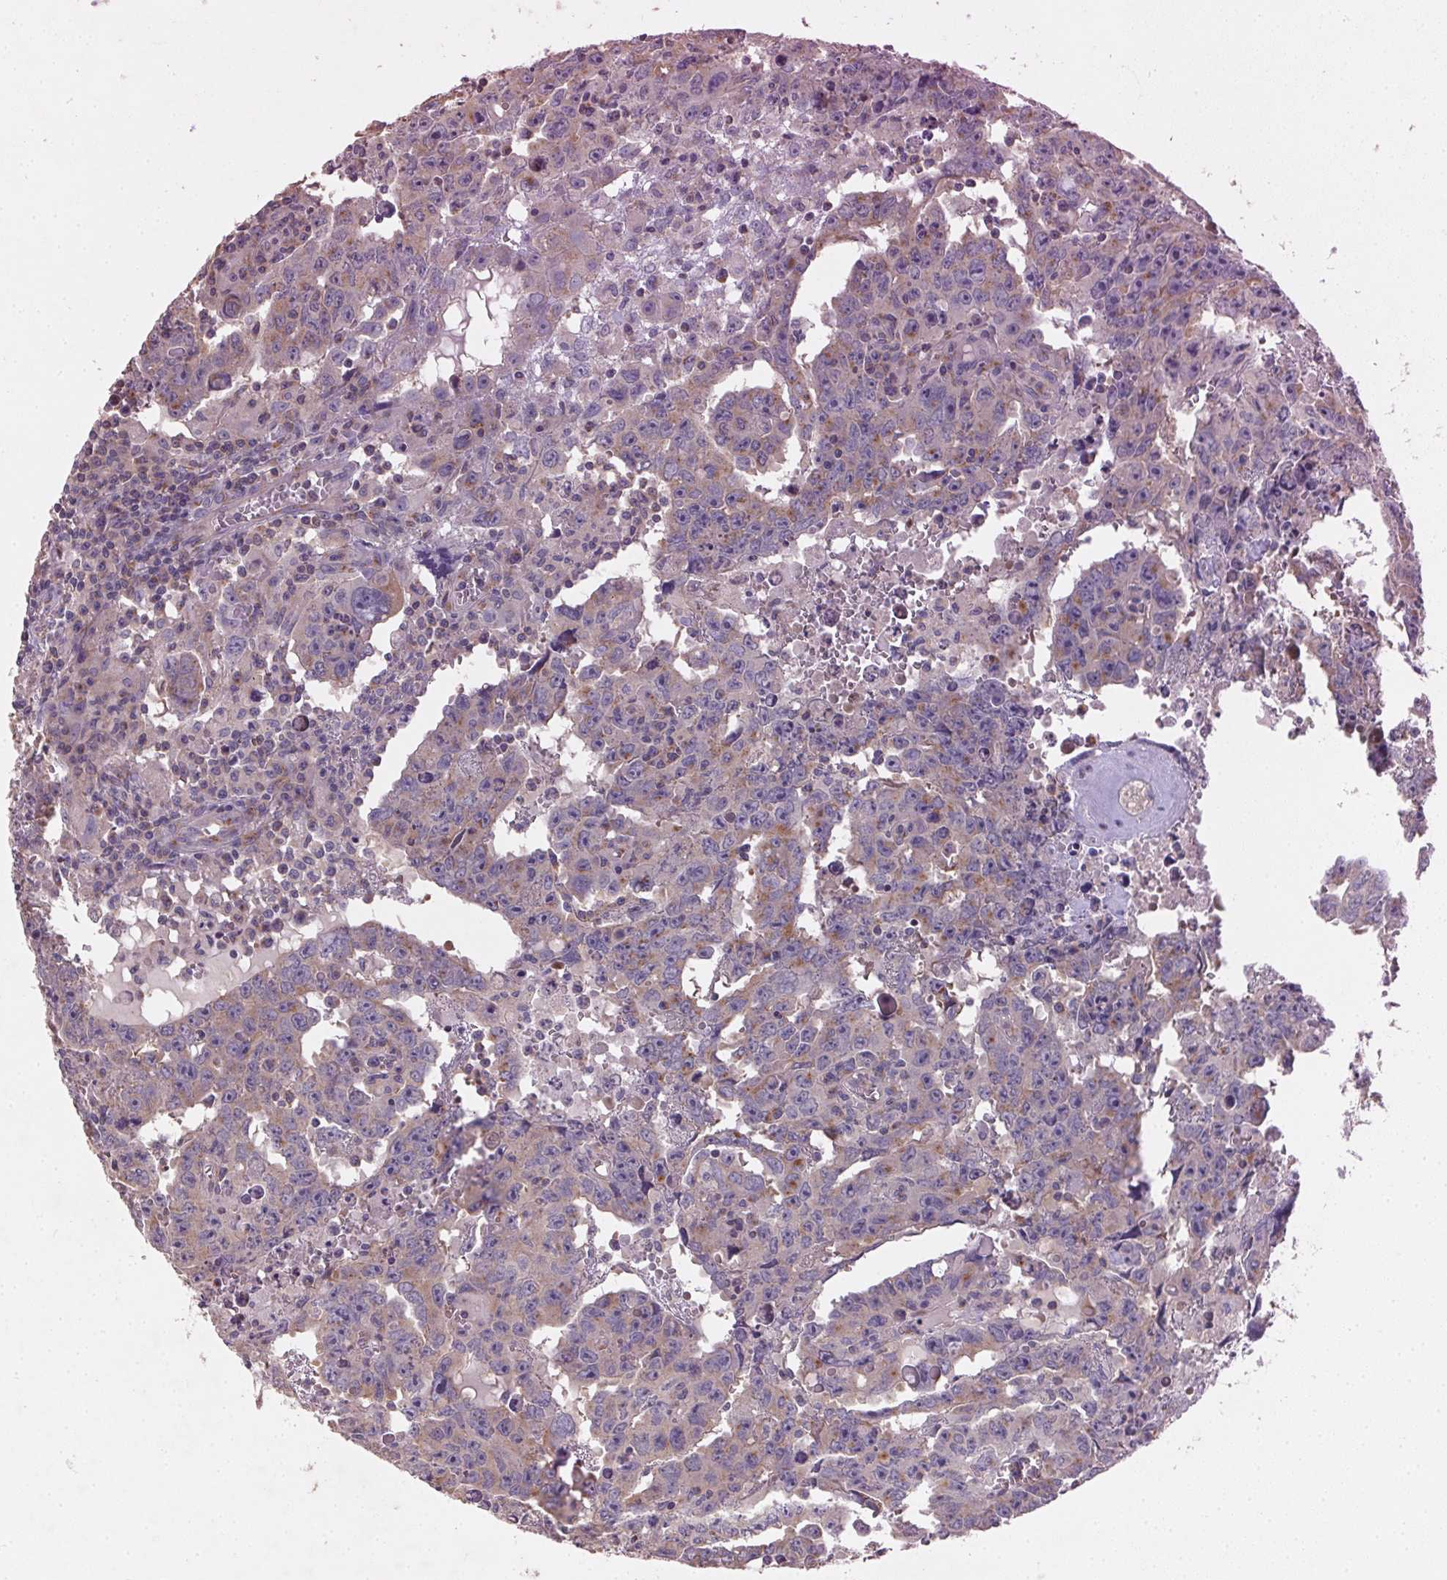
{"staining": {"intensity": "weak", "quantity": "25%-75%", "location": "cytoplasmic/membranous"}, "tissue": "testis cancer", "cell_type": "Tumor cells", "image_type": "cancer", "snomed": [{"axis": "morphology", "description": "Carcinoma, Embryonal, NOS"}, {"axis": "topography", "description": "Testis"}], "caption": "This micrograph shows embryonal carcinoma (testis) stained with immunohistochemistry to label a protein in brown. The cytoplasmic/membranous of tumor cells show weak positivity for the protein. Nuclei are counter-stained blue.", "gene": "AP1S1", "patient": {"sex": "male", "age": 22}}